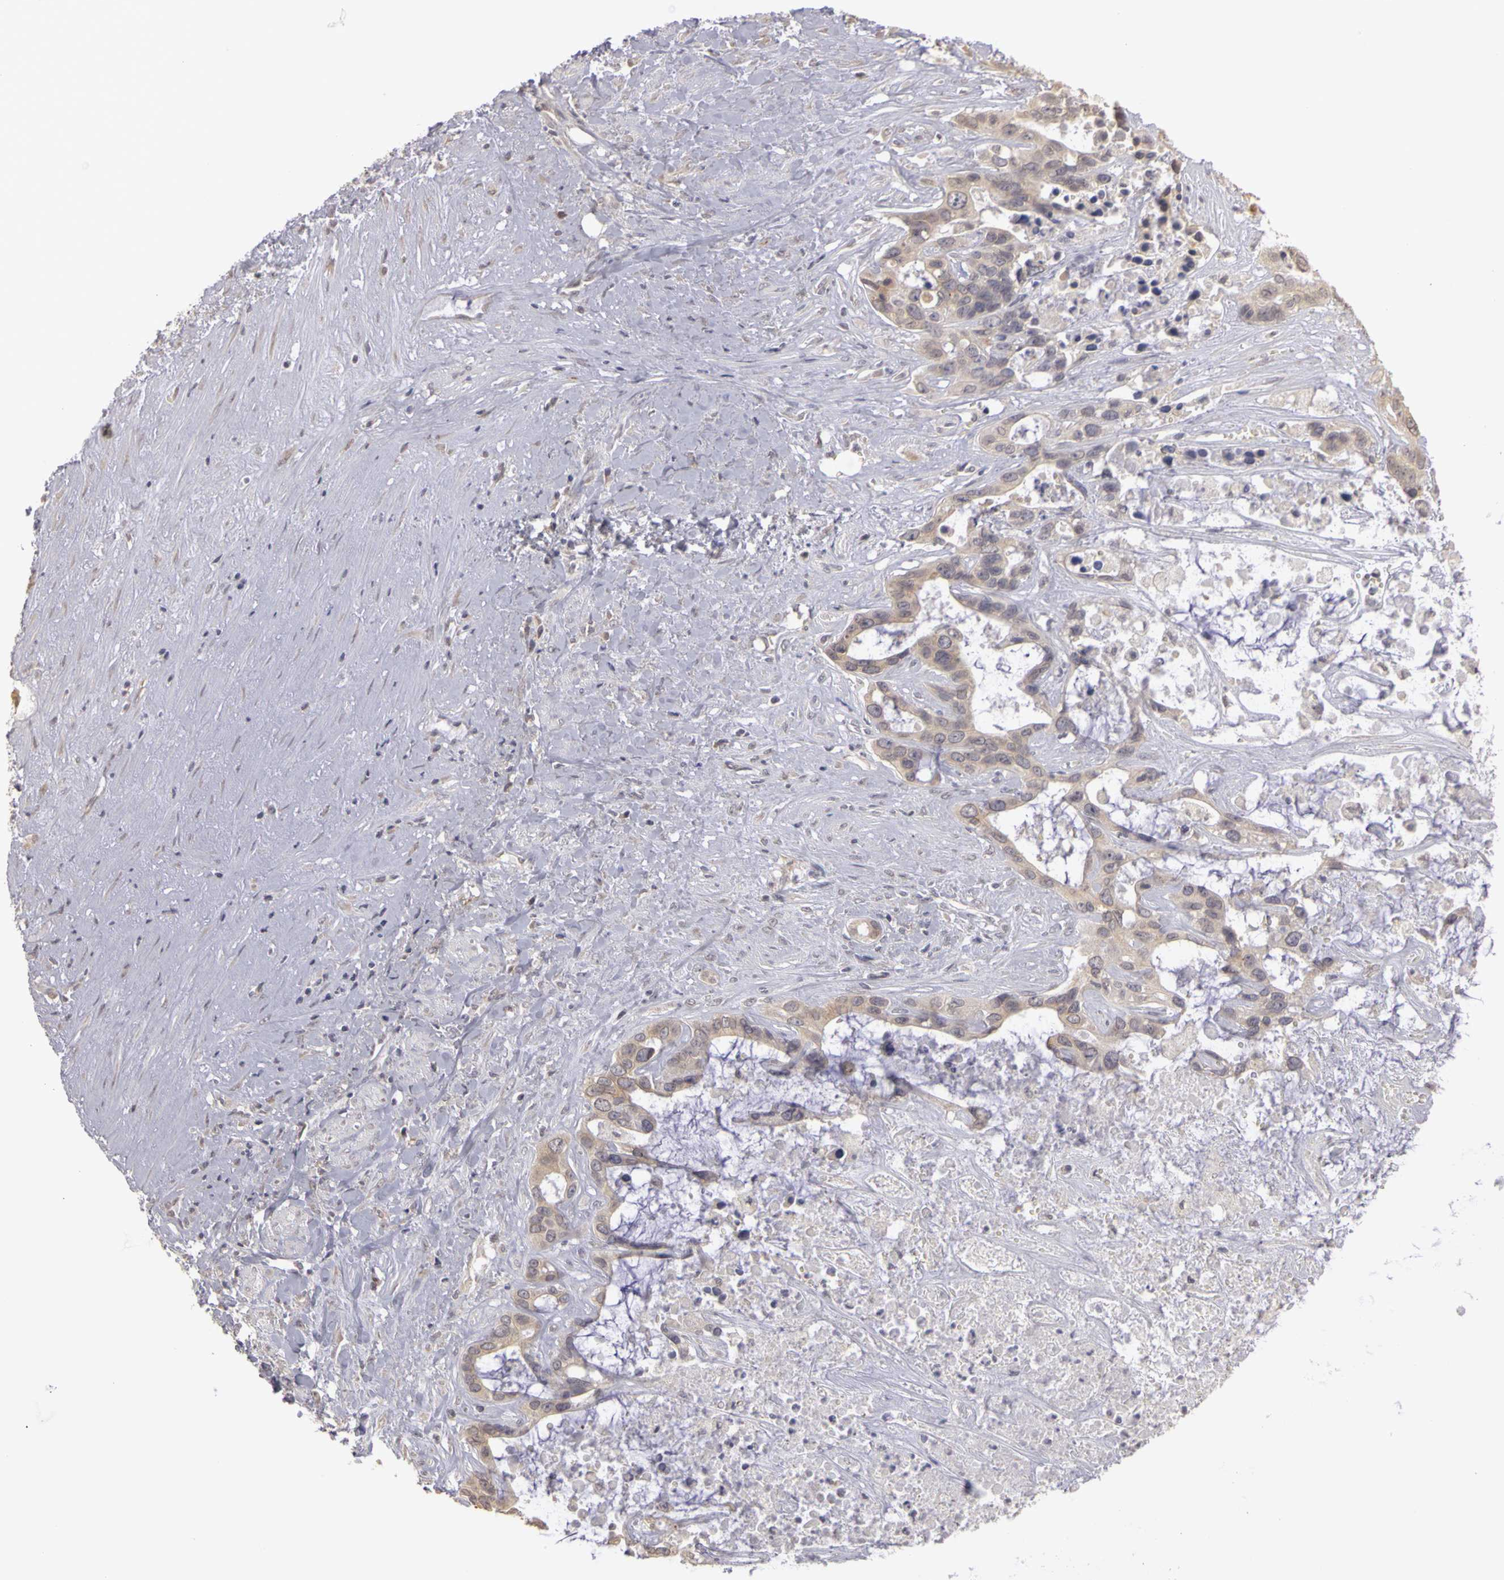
{"staining": {"intensity": "weak", "quantity": ">75%", "location": "cytoplasmic/membranous"}, "tissue": "liver cancer", "cell_type": "Tumor cells", "image_type": "cancer", "snomed": [{"axis": "morphology", "description": "Cholangiocarcinoma"}, {"axis": "topography", "description": "Liver"}], "caption": "Liver cancer (cholangiocarcinoma) was stained to show a protein in brown. There is low levels of weak cytoplasmic/membranous expression in approximately >75% of tumor cells.", "gene": "FRMD7", "patient": {"sex": "female", "age": 65}}